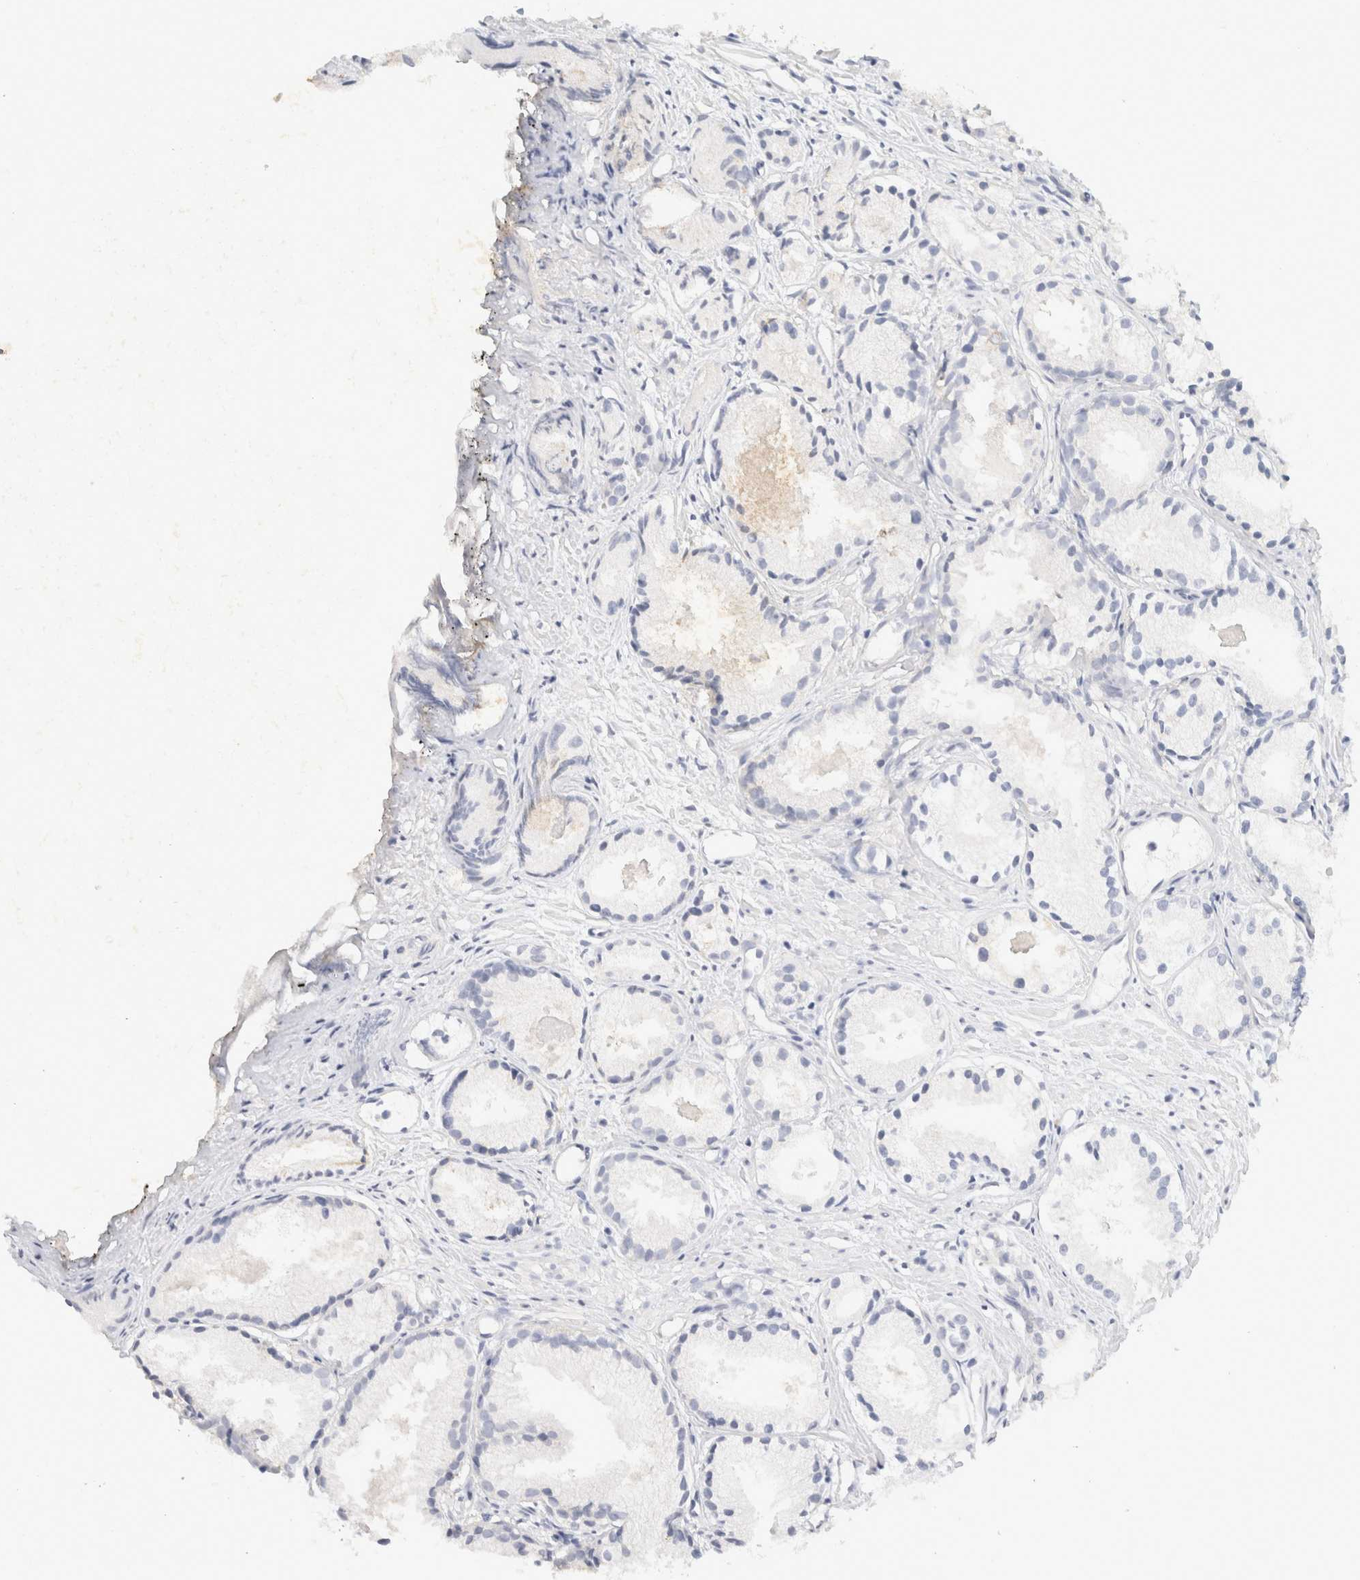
{"staining": {"intensity": "negative", "quantity": "none", "location": "none"}, "tissue": "prostate cancer", "cell_type": "Tumor cells", "image_type": "cancer", "snomed": [{"axis": "morphology", "description": "Adenocarcinoma, Low grade"}, {"axis": "topography", "description": "Prostate"}], "caption": "Immunohistochemistry (IHC) photomicrograph of neoplastic tissue: prostate cancer (low-grade adenocarcinoma) stained with DAB shows no significant protein staining in tumor cells.", "gene": "NEFM", "patient": {"sex": "male", "age": 72}}